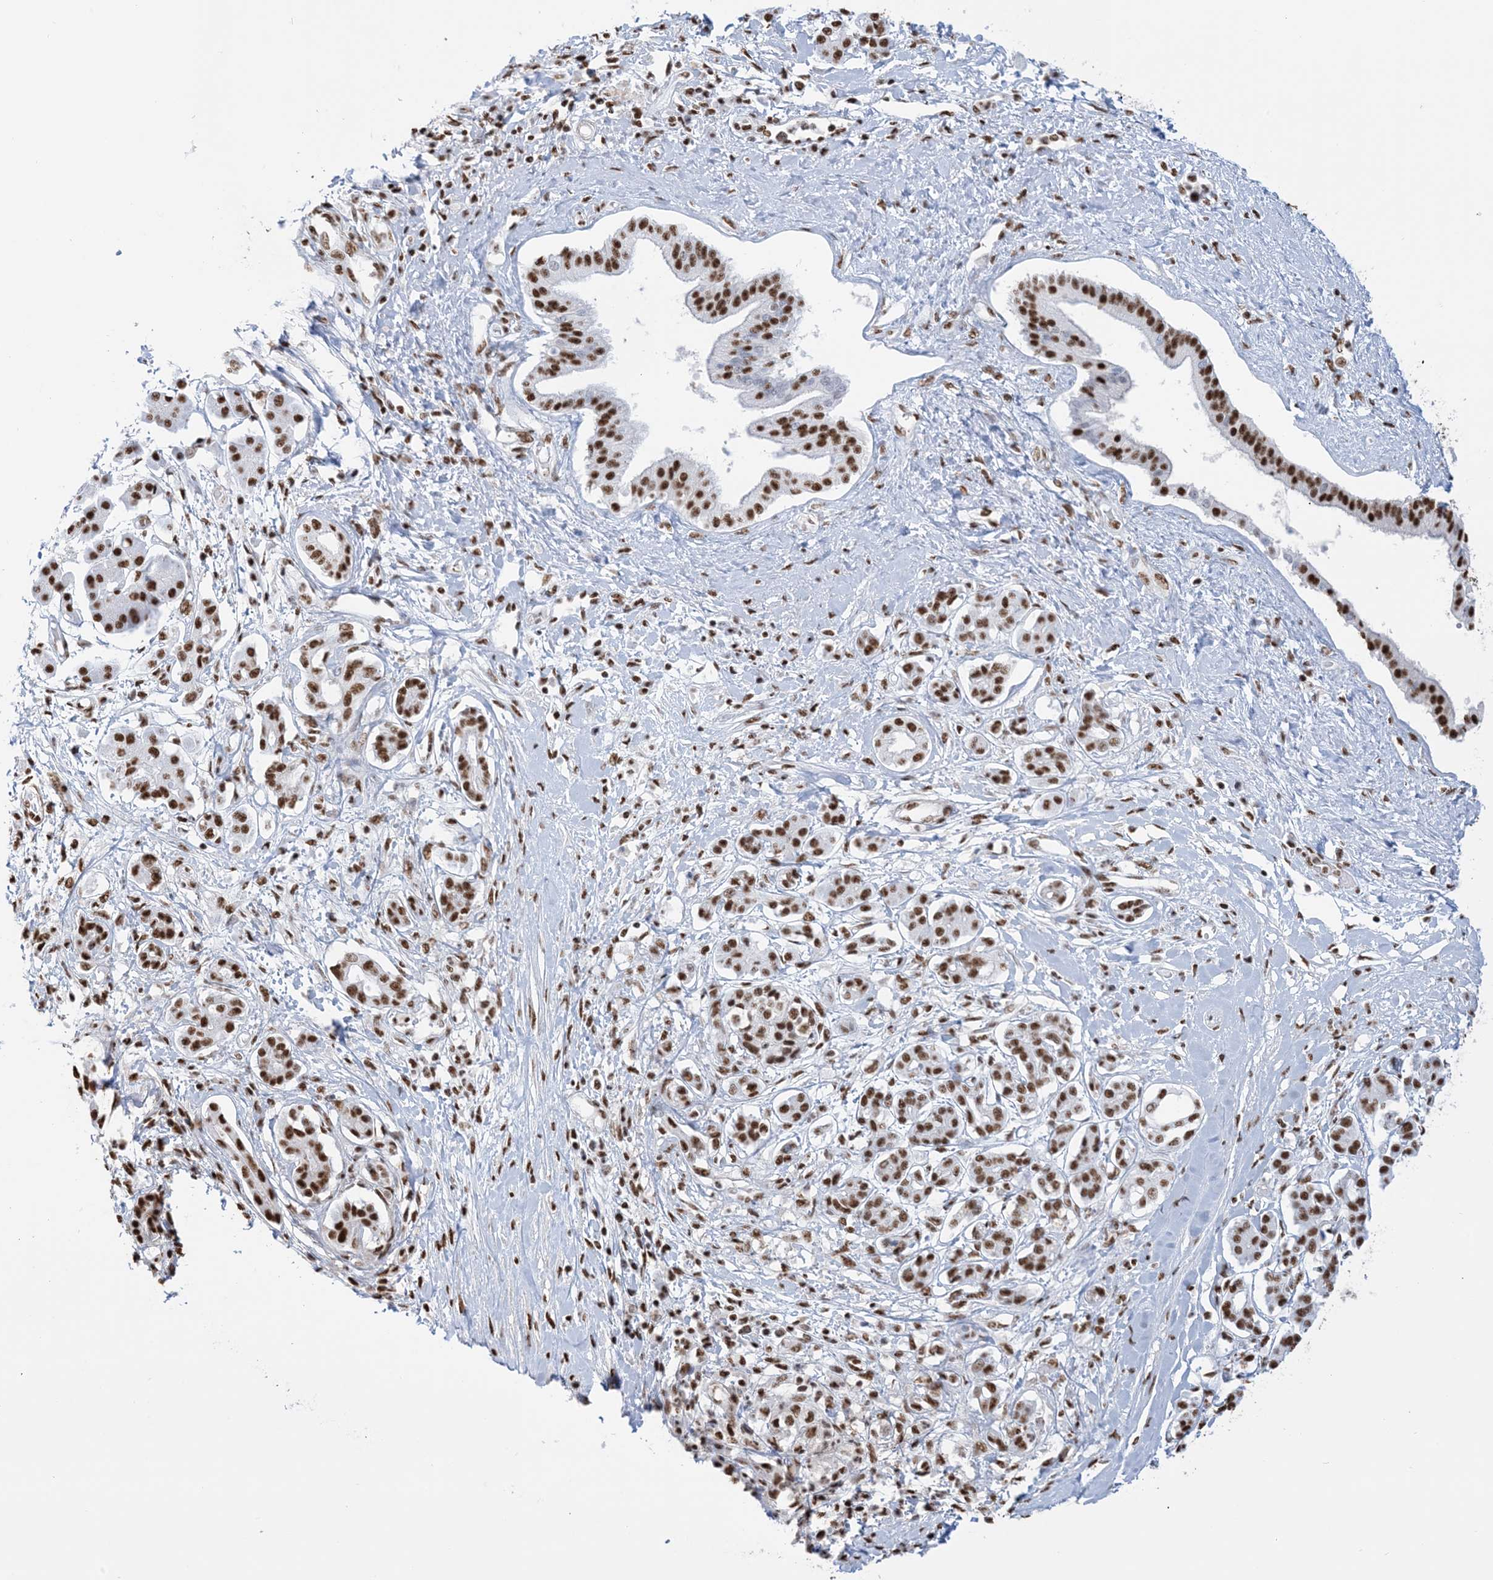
{"staining": {"intensity": "strong", "quantity": ">75%", "location": "nuclear"}, "tissue": "pancreatic cancer", "cell_type": "Tumor cells", "image_type": "cancer", "snomed": [{"axis": "morphology", "description": "Inflammation, NOS"}, {"axis": "morphology", "description": "Adenocarcinoma, NOS"}, {"axis": "topography", "description": "Pancreas"}], "caption": "Immunohistochemical staining of human pancreatic cancer displays high levels of strong nuclear staining in about >75% of tumor cells. (brown staining indicates protein expression, while blue staining denotes nuclei).", "gene": "ZNF792", "patient": {"sex": "female", "age": 56}}